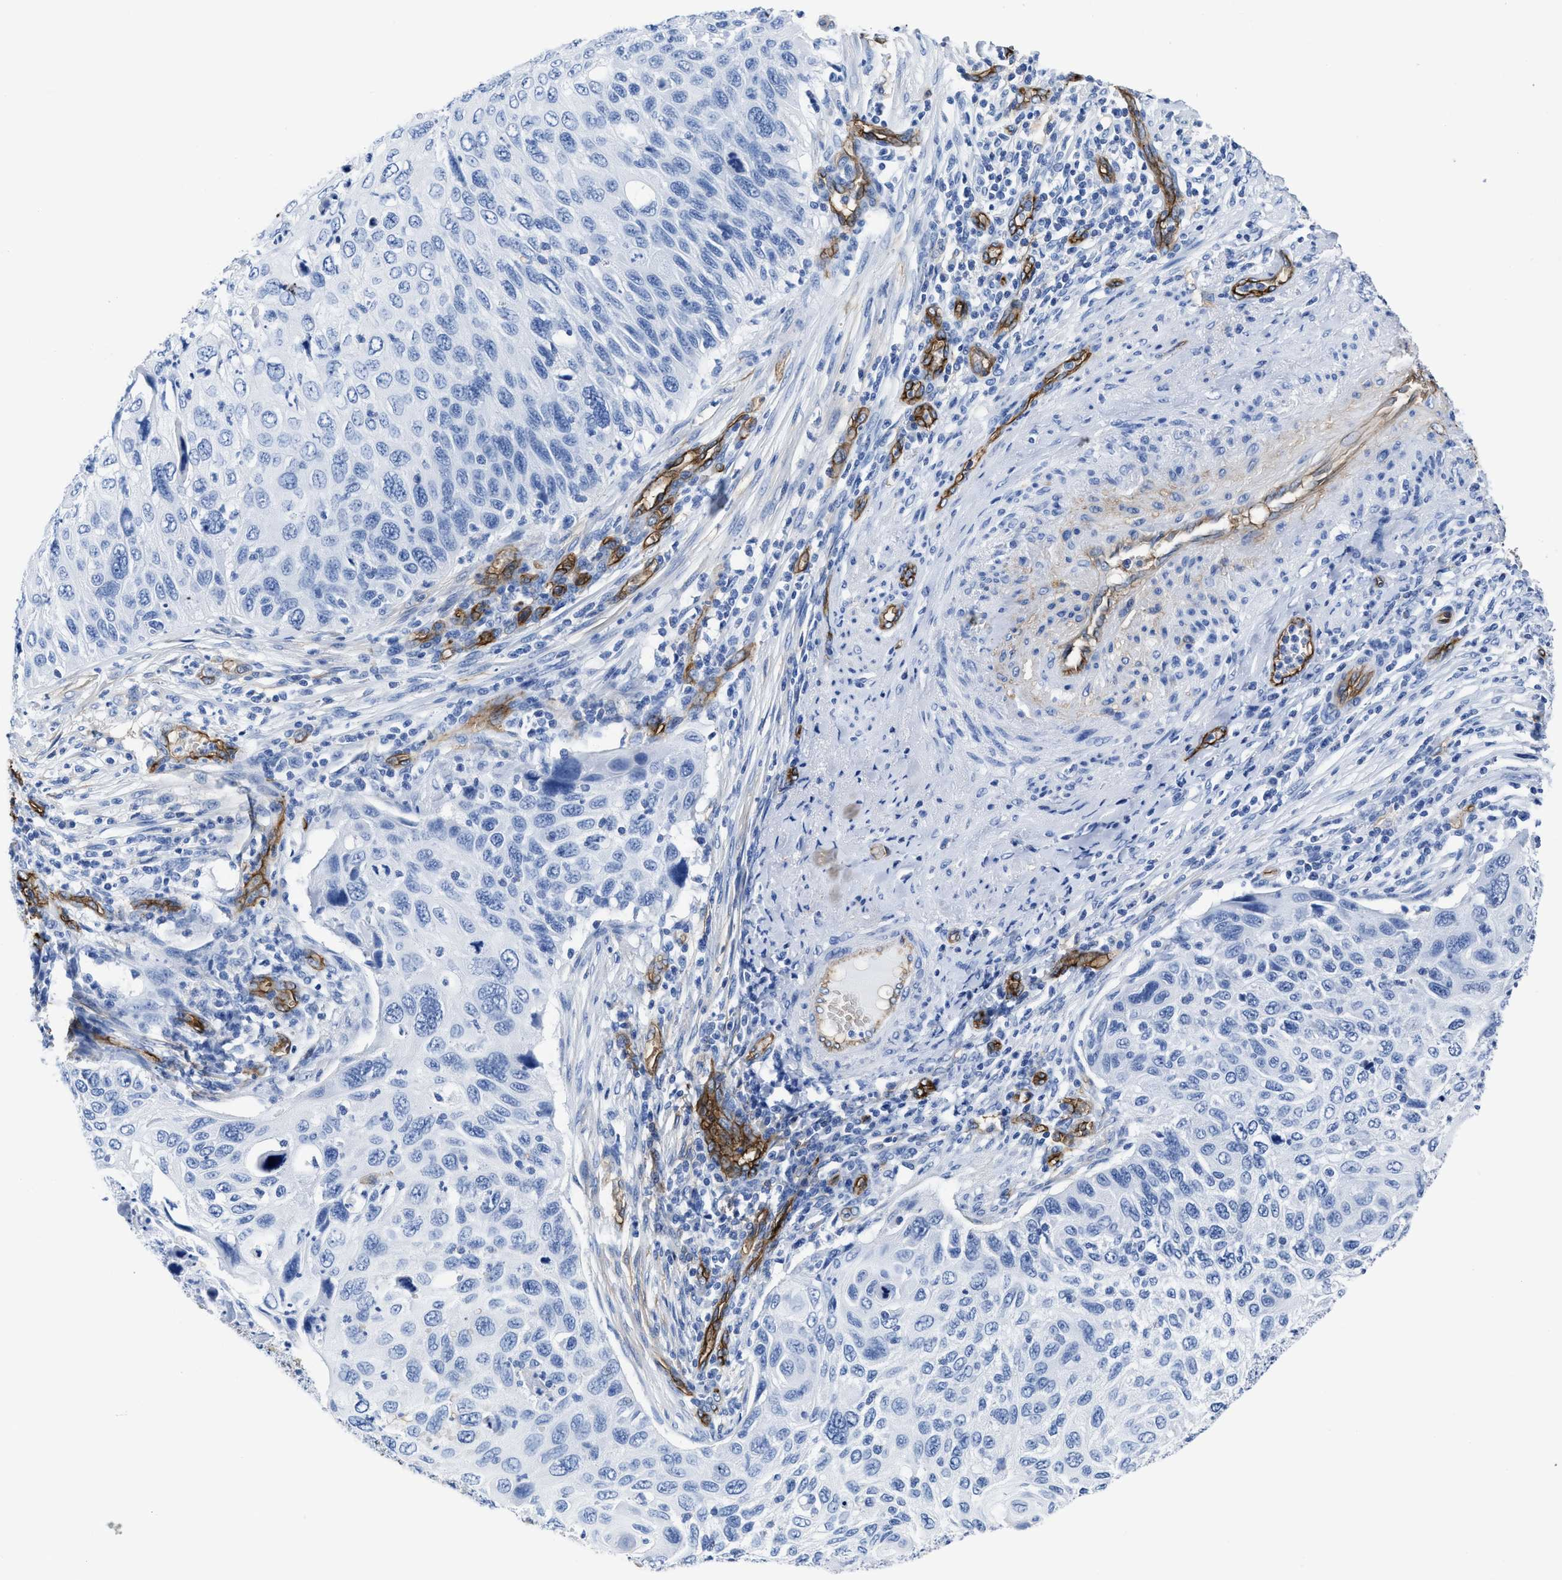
{"staining": {"intensity": "negative", "quantity": "none", "location": "none"}, "tissue": "cervical cancer", "cell_type": "Tumor cells", "image_type": "cancer", "snomed": [{"axis": "morphology", "description": "Squamous cell carcinoma, NOS"}, {"axis": "topography", "description": "Cervix"}], "caption": "Immunohistochemical staining of cervical squamous cell carcinoma demonstrates no significant staining in tumor cells.", "gene": "AQP1", "patient": {"sex": "female", "age": 70}}